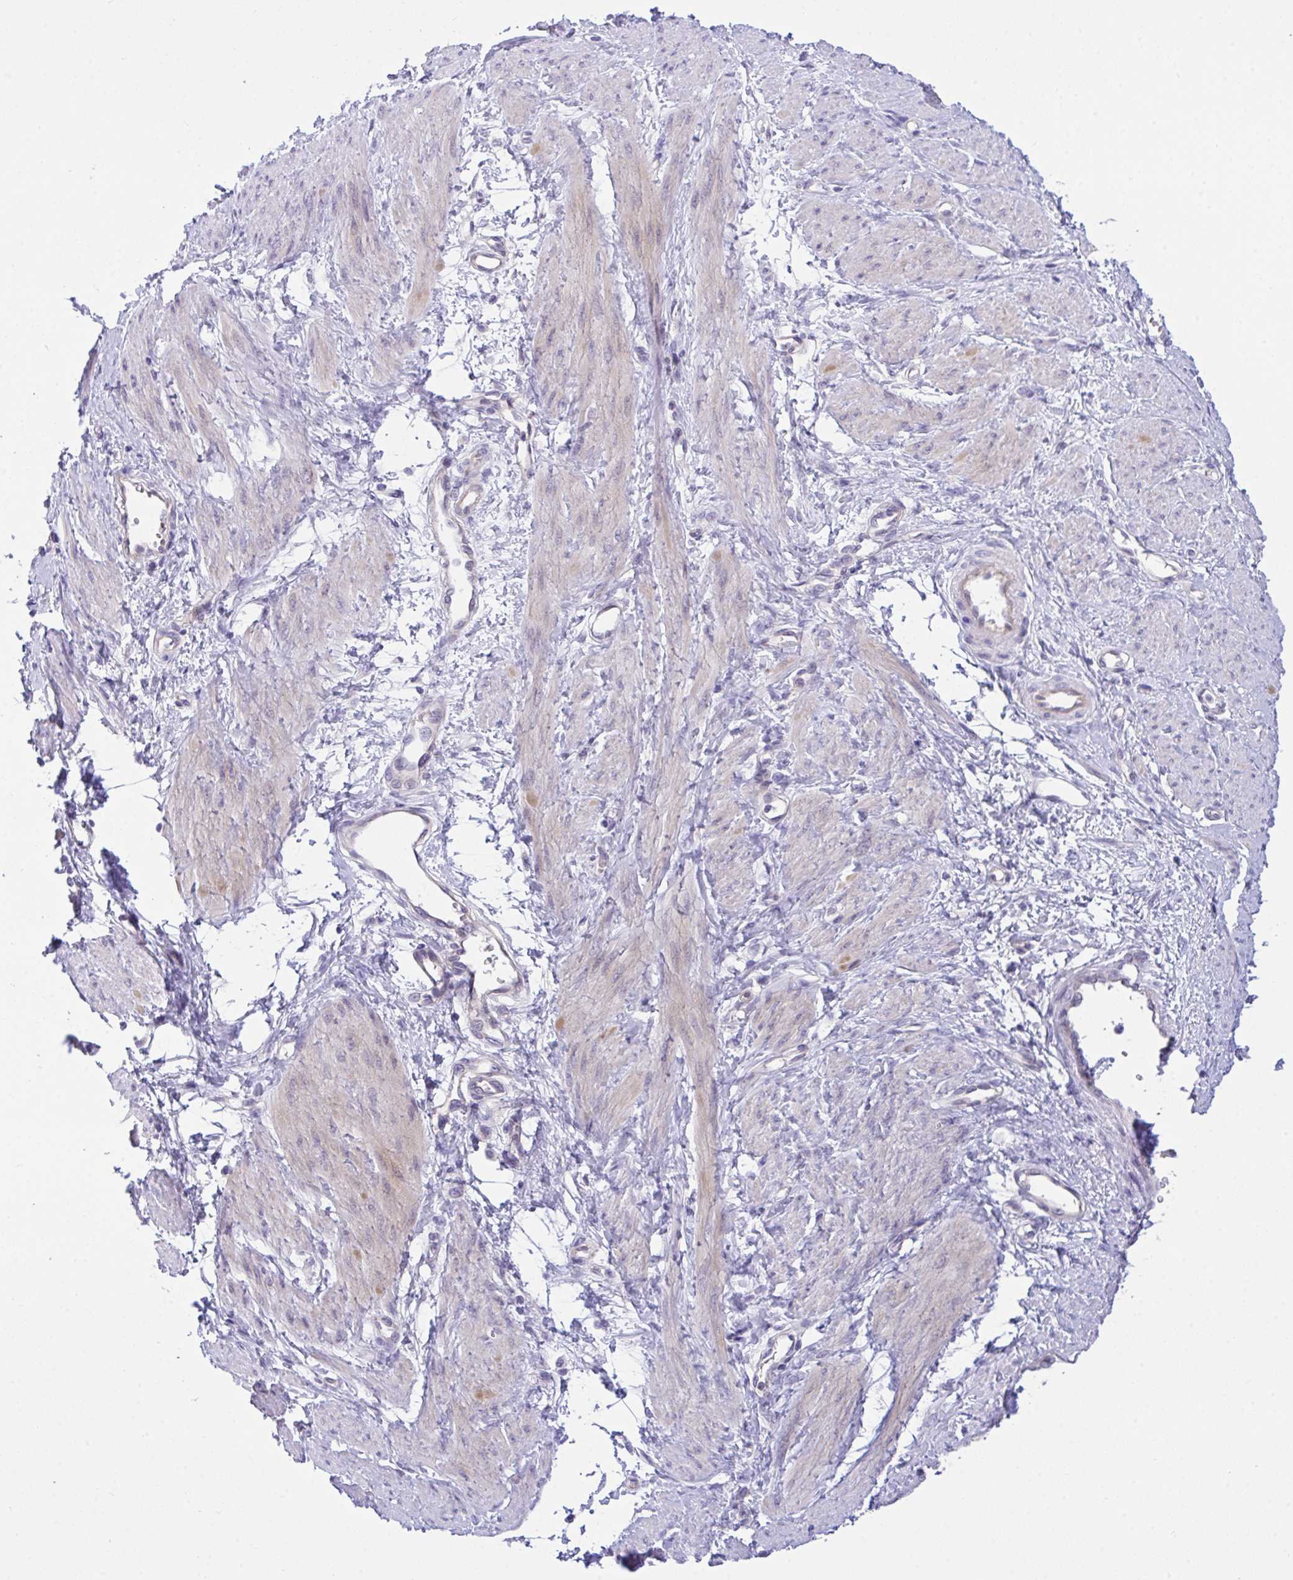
{"staining": {"intensity": "weak", "quantity": "<25%", "location": "cytoplasmic/membranous"}, "tissue": "smooth muscle", "cell_type": "Smooth muscle cells", "image_type": "normal", "snomed": [{"axis": "morphology", "description": "Normal tissue, NOS"}, {"axis": "topography", "description": "Smooth muscle"}, {"axis": "topography", "description": "Uterus"}], "caption": "Protein analysis of normal smooth muscle displays no significant staining in smooth muscle cells. (DAB (3,3'-diaminobenzidine) immunohistochemistry, high magnification).", "gene": "HOXD12", "patient": {"sex": "female", "age": 39}}